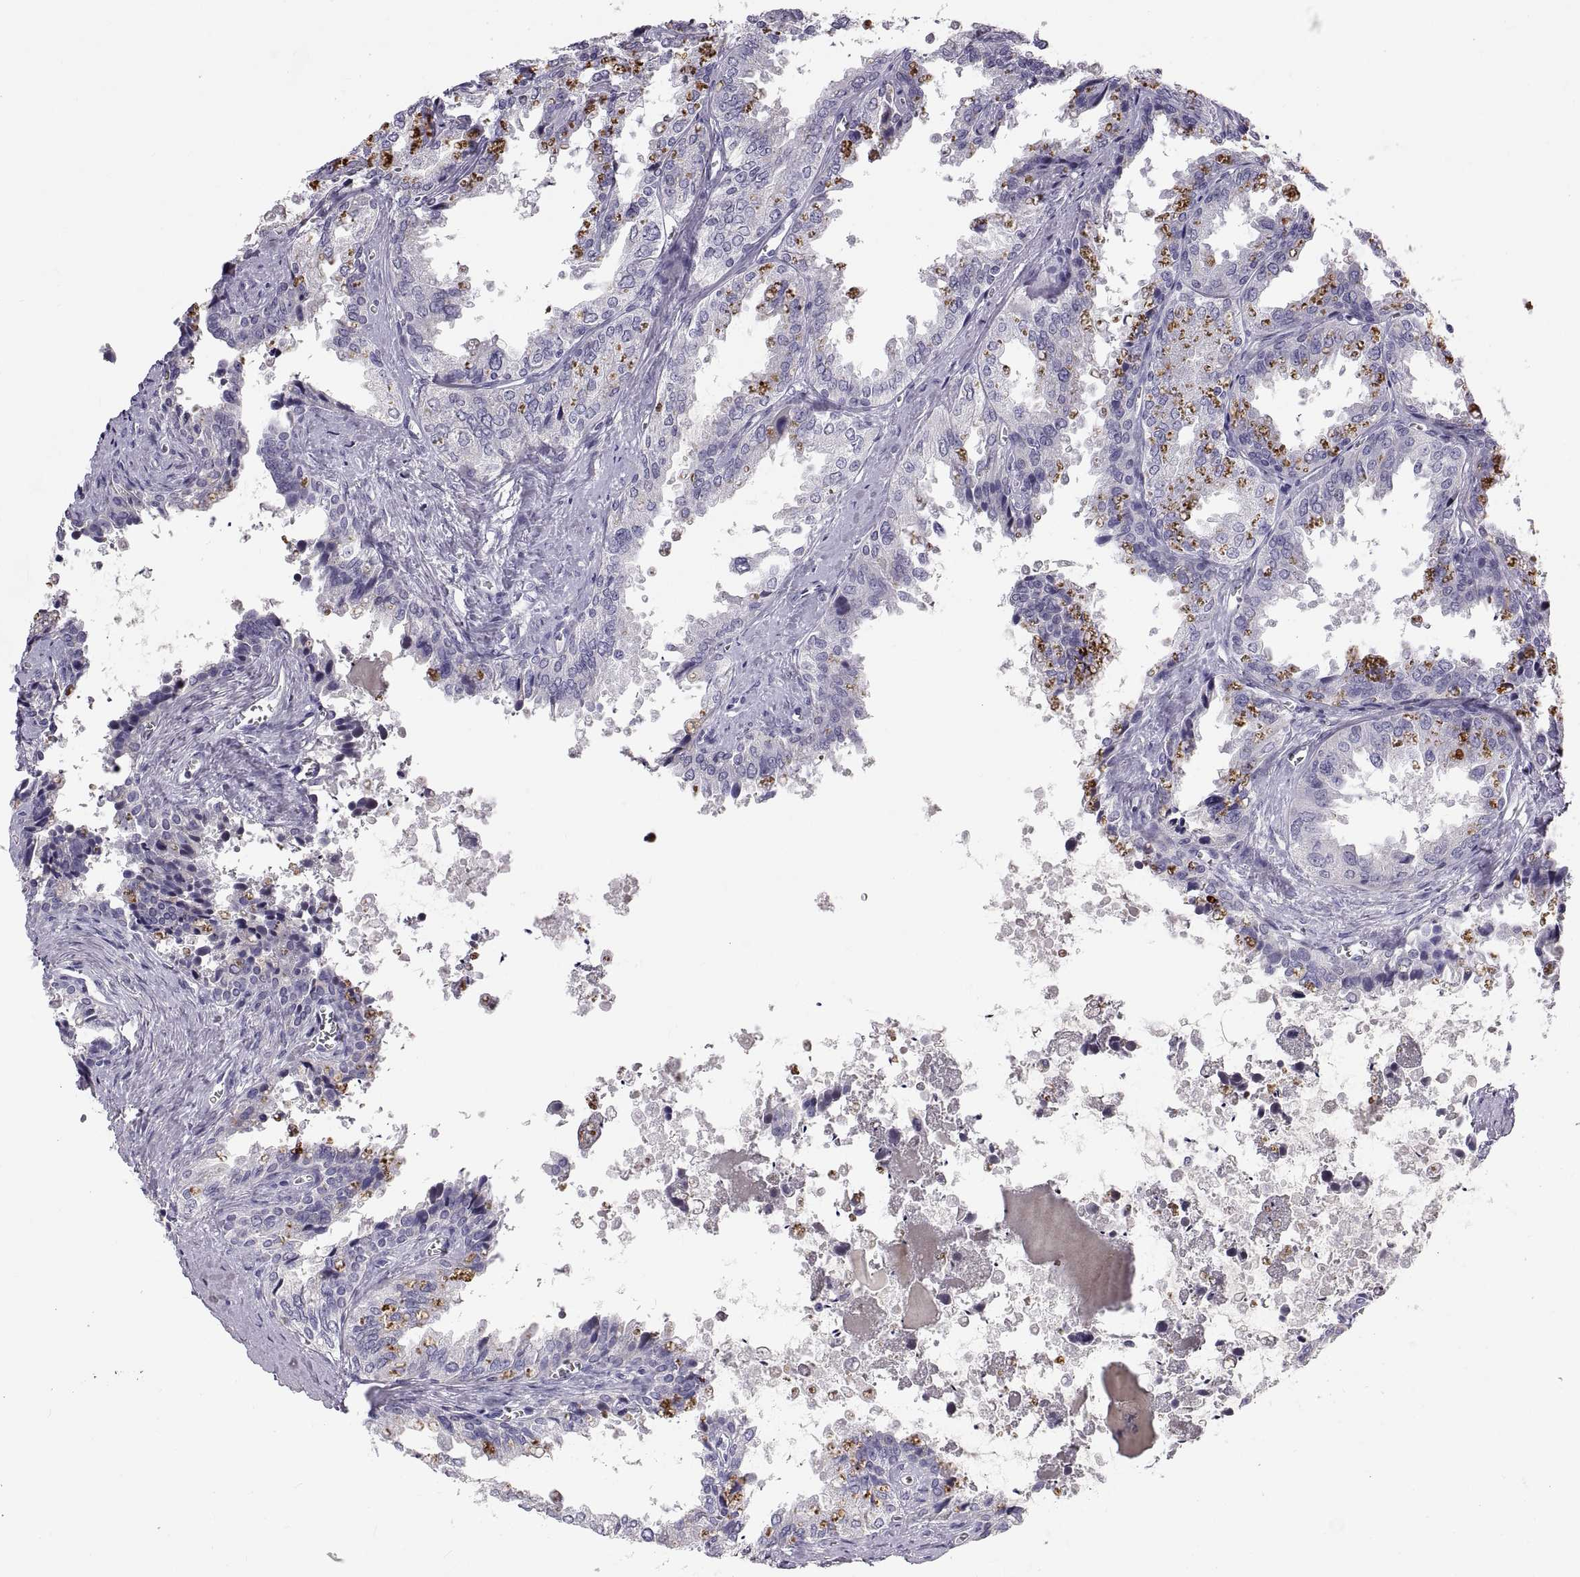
{"staining": {"intensity": "negative", "quantity": "none", "location": "none"}, "tissue": "seminal vesicle", "cell_type": "Glandular cells", "image_type": "normal", "snomed": [{"axis": "morphology", "description": "Normal tissue, NOS"}, {"axis": "topography", "description": "Seminal veicle"}], "caption": "Micrograph shows no protein staining in glandular cells of benign seminal vesicle.", "gene": "ADAM32", "patient": {"sex": "male", "age": 67}}